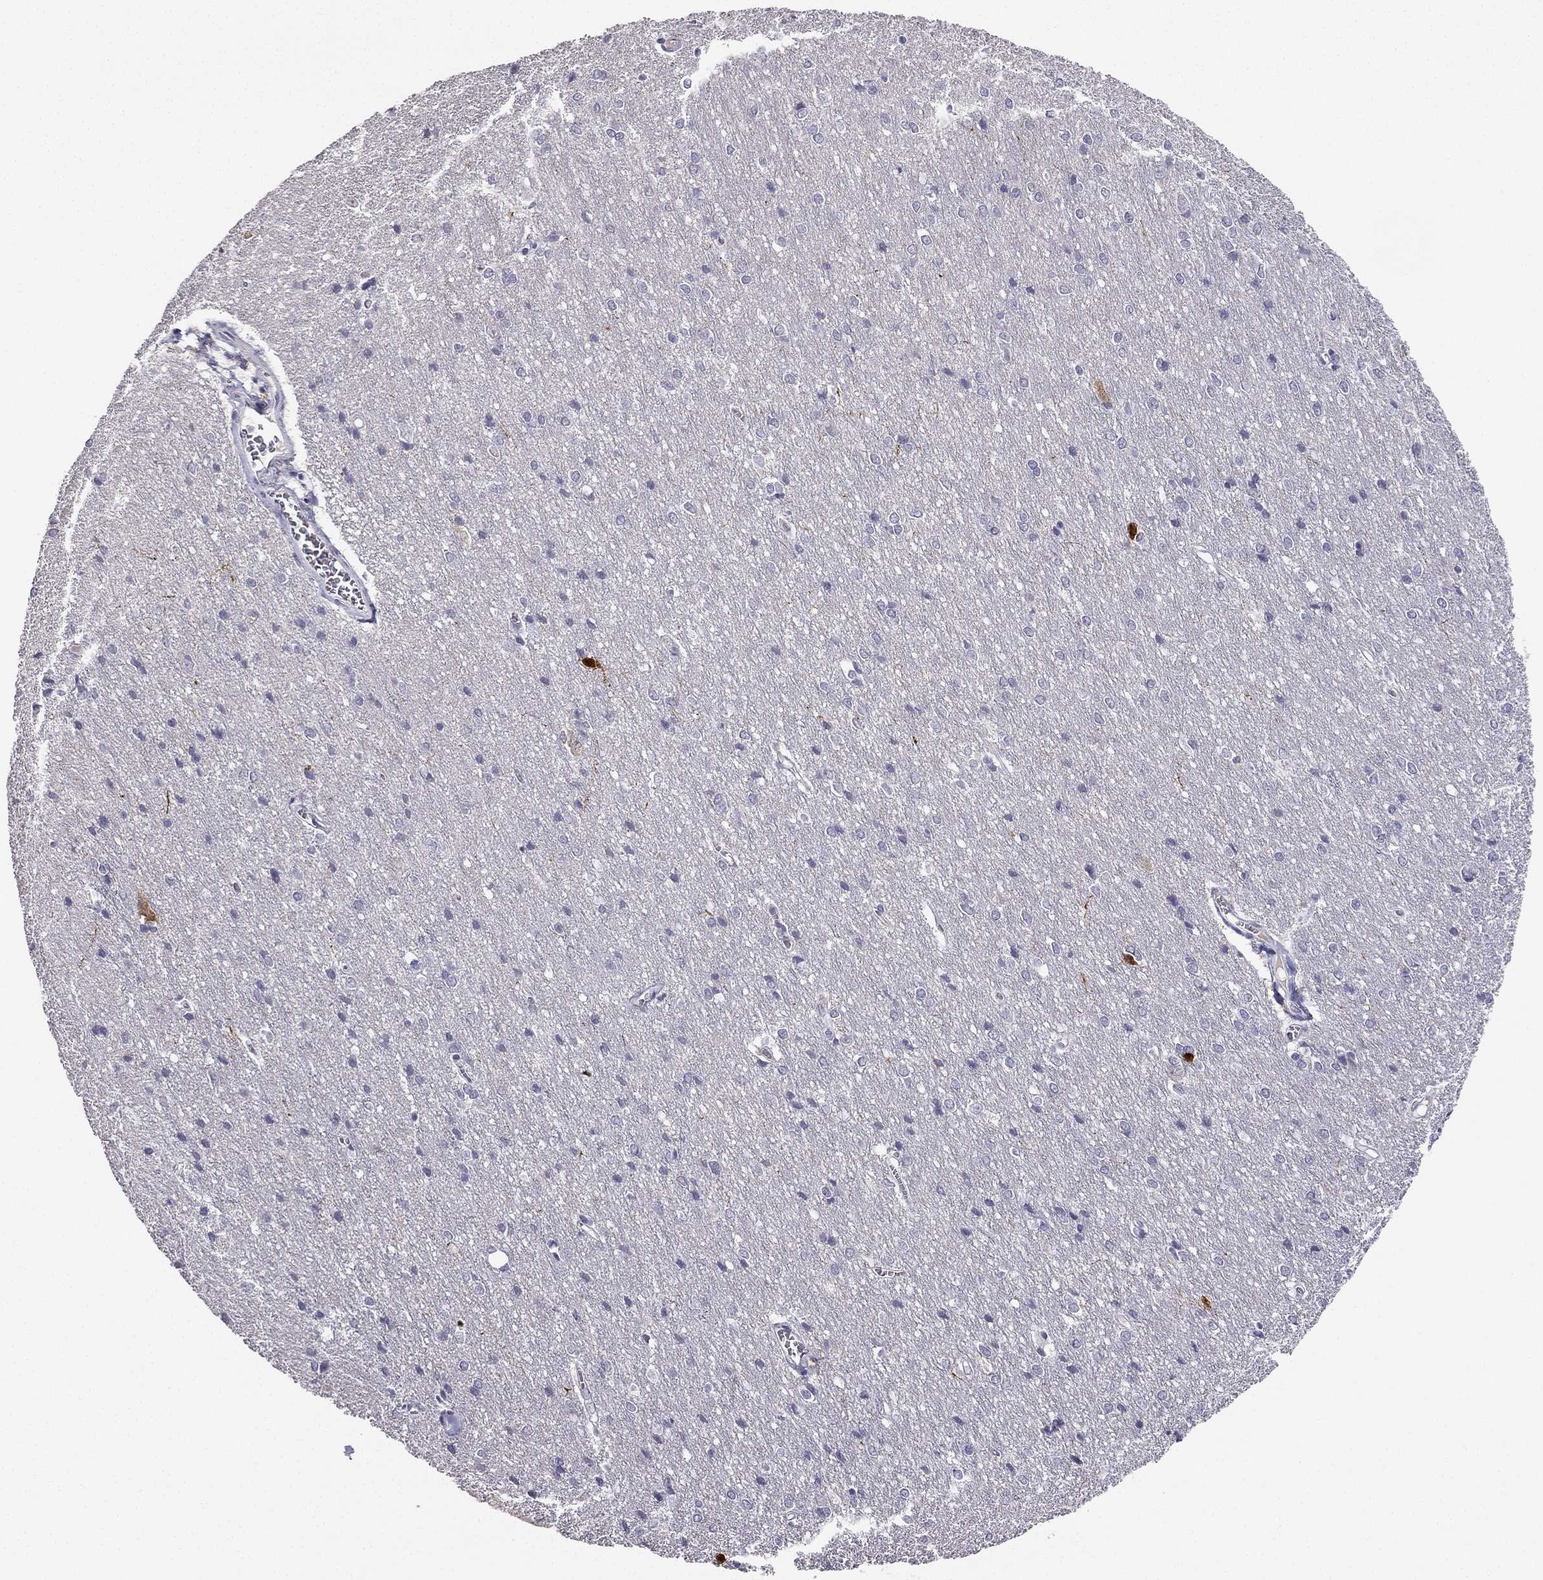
{"staining": {"intensity": "negative", "quantity": "none", "location": "none"}, "tissue": "cerebral cortex", "cell_type": "Endothelial cells", "image_type": "normal", "snomed": [{"axis": "morphology", "description": "Normal tissue, NOS"}, {"axis": "topography", "description": "Cerebral cortex"}], "caption": "IHC photomicrograph of unremarkable human cerebral cortex stained for a protein (brown), which shows no positivity in endothelial cells. (DAB (3,3'-diaminobenzidine) immunohistochemistry (IHC), high magnification).", "gene": "CALB2", "patient": {"sex": "male", "age": 37}}